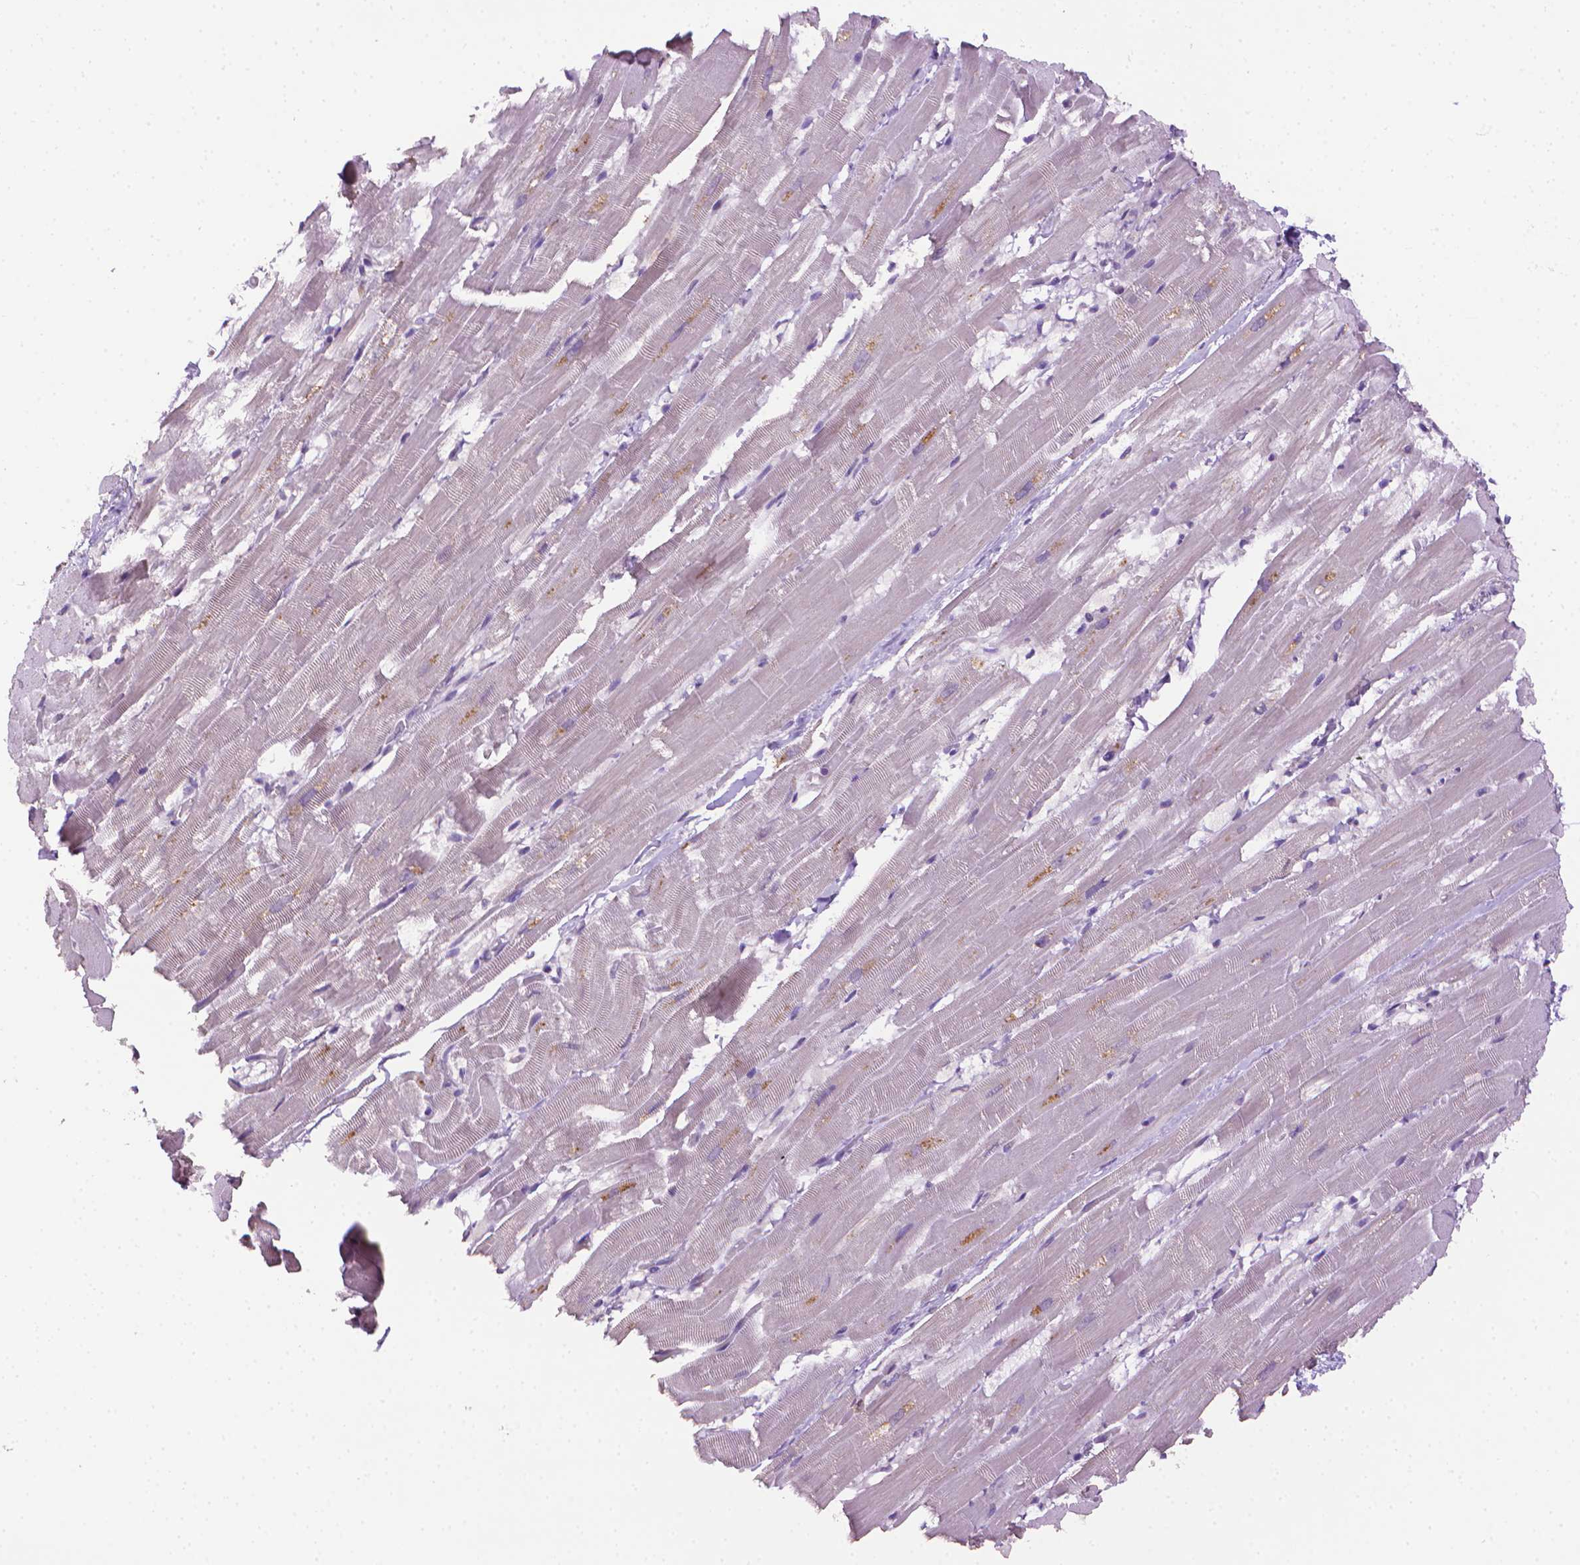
{"staining": {"intensity": "negative", "quantity": "none", "location": "none"}, "tissue": "heart muscle", "cell_type": "Cardiomyocytes", "image_type": "normal", "snomed": [{"axis": "morphology", "description": "Normal tissue, NOS"}, {"axis": "topography", "description": "Heart"}], "caption": "This histopathology image is of unremarkable heart muscle stained with immunohistochemistry to label a protein in brown with the nuclei are counter-stained blue. There is no positivity in cardiomyocytes.", "gene": "CDKN2D", "patient": {"sex": "male", "age": 37}}